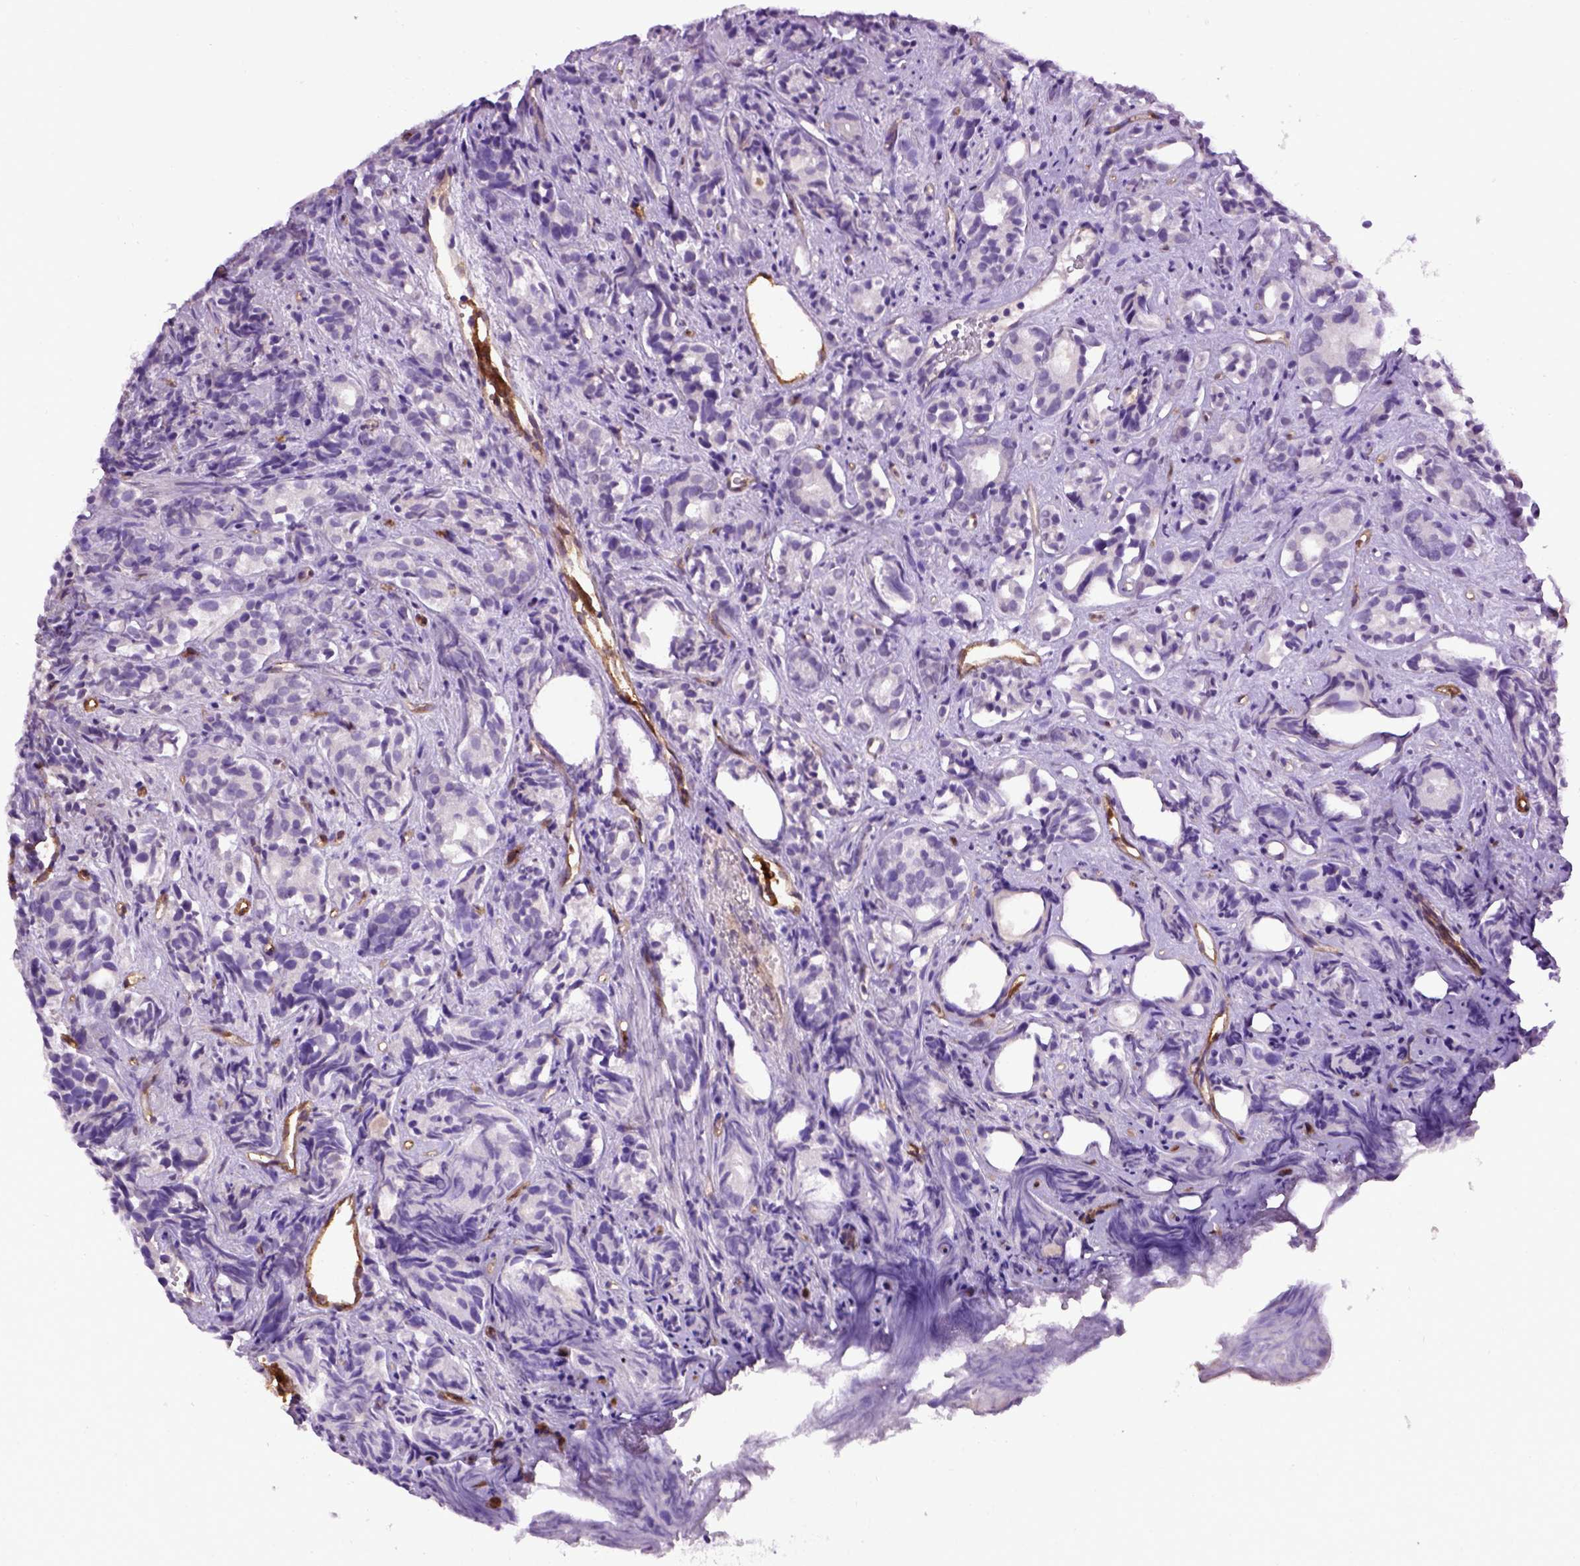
{"staining": {"intensity": "negative", "quantity": "none", "location": "none"}, "tissue": "prostate cancer", "cell_type": "Tumor cells", "image_type": "cancer", "snomed": [{"axis": "morphology", "description": "Adenocarcinoma, High grade"}, {"axis": "topography", "description": "Prostate"}], "caption": "A photomicrograph of human prostate cancer (high-grade adenocarcinoma) is negative for staining in tumor cells.", "gene": "ENG", "patient": {"sex": "male", "age": 84}}